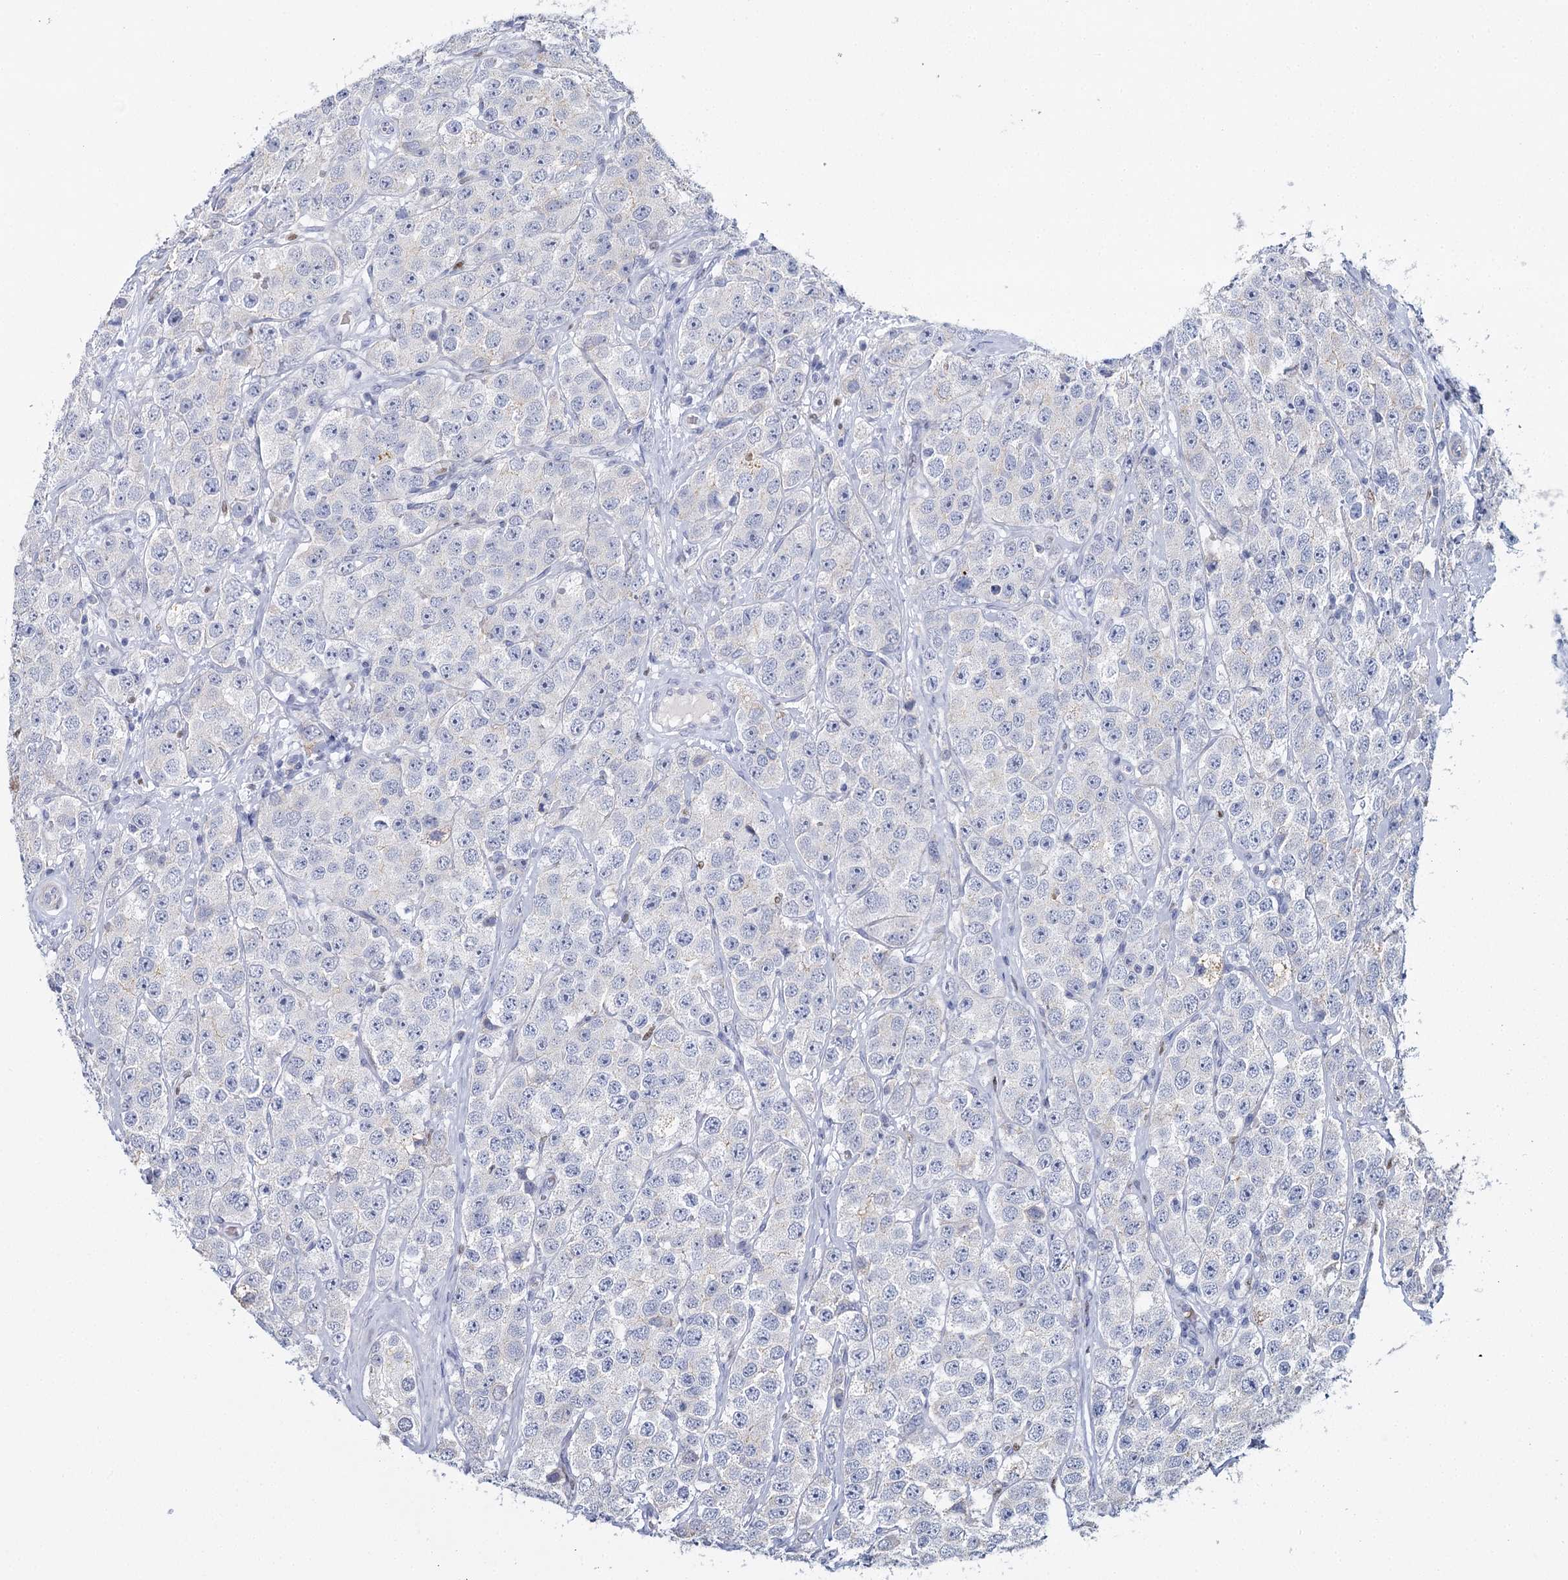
{"staining": {"intensity": "negative", "quantity": "none", "location": "none"}, "tissue": "testis cancer", "cell_type": "Tumor cells", "image_type": "cancer", "snomed": [{"axis": "morphology", "description": "Seminoma, NOS"}, {"axis": "topography", "description": "Testis"}], "caption": "The histopathology image shows no significant positivity in tumor cells of testis cancer (seminoma). The staining was performed using DAB (3,3'-diaminobenzidine) to visualize the protein expression in brown, while the nuclei were stained in blue with hematoxylin (Magnification: 20x).", "gene": "IGSF3", "patient": {"sex": "male", "age": 28}}